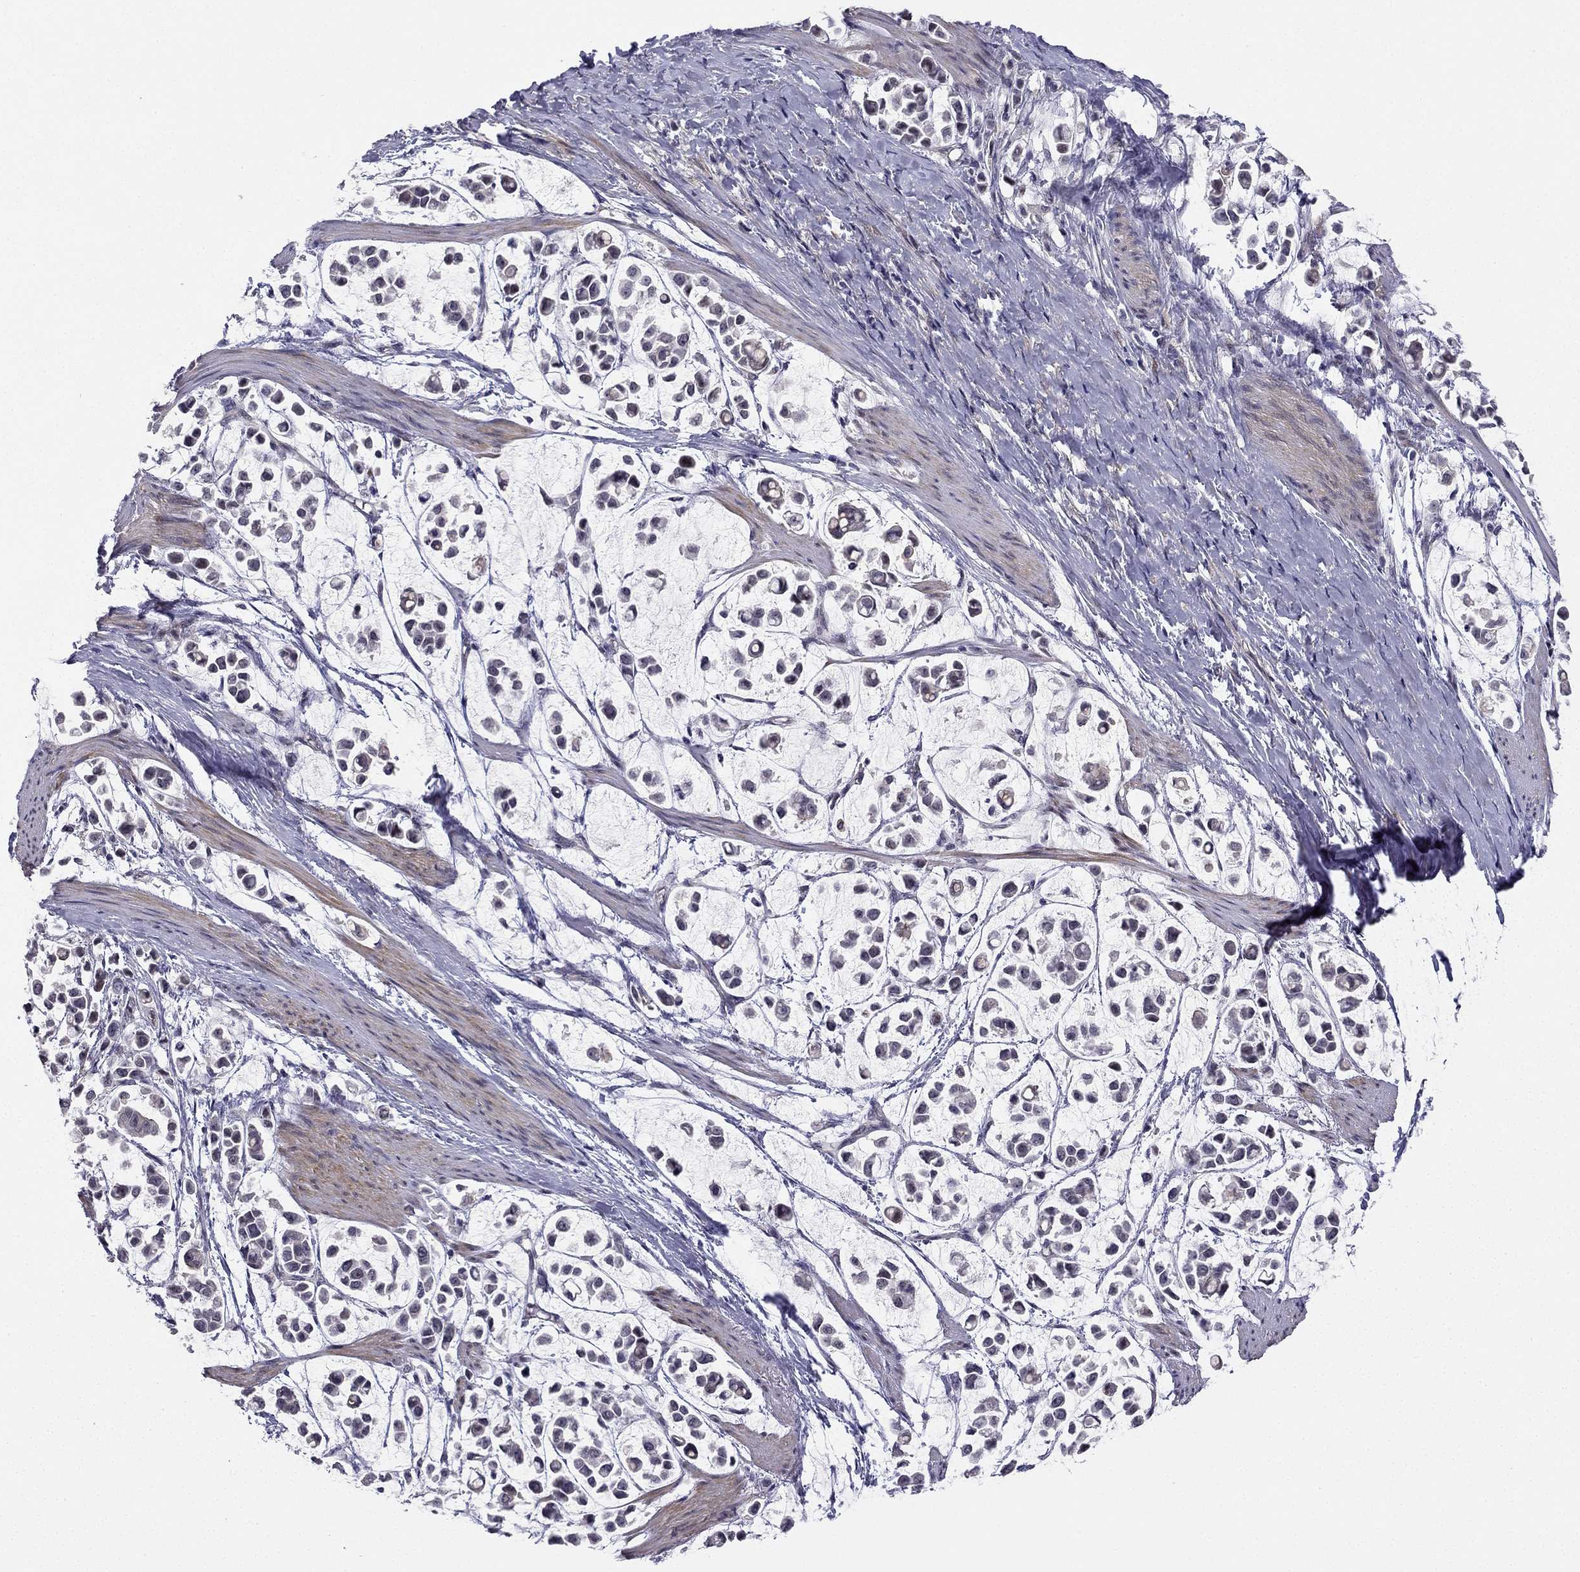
{"staining": {"intensity": "negative", "quantity": "none", "location": "none"}, "tissue": "stomach cancer", "cell_type": "Tumor cells", "image_type": "cancer", "snomed": [{"axis": "morphology", "description": "Adenocarcinoma, NOS"}, {"axis": "topography", "description": "Stomach"}], "caption": "There is no significant expression in tumor cells of stomach cancer.", "gene": "CHST8", "patient": {"sex": "male", "age": 82}}